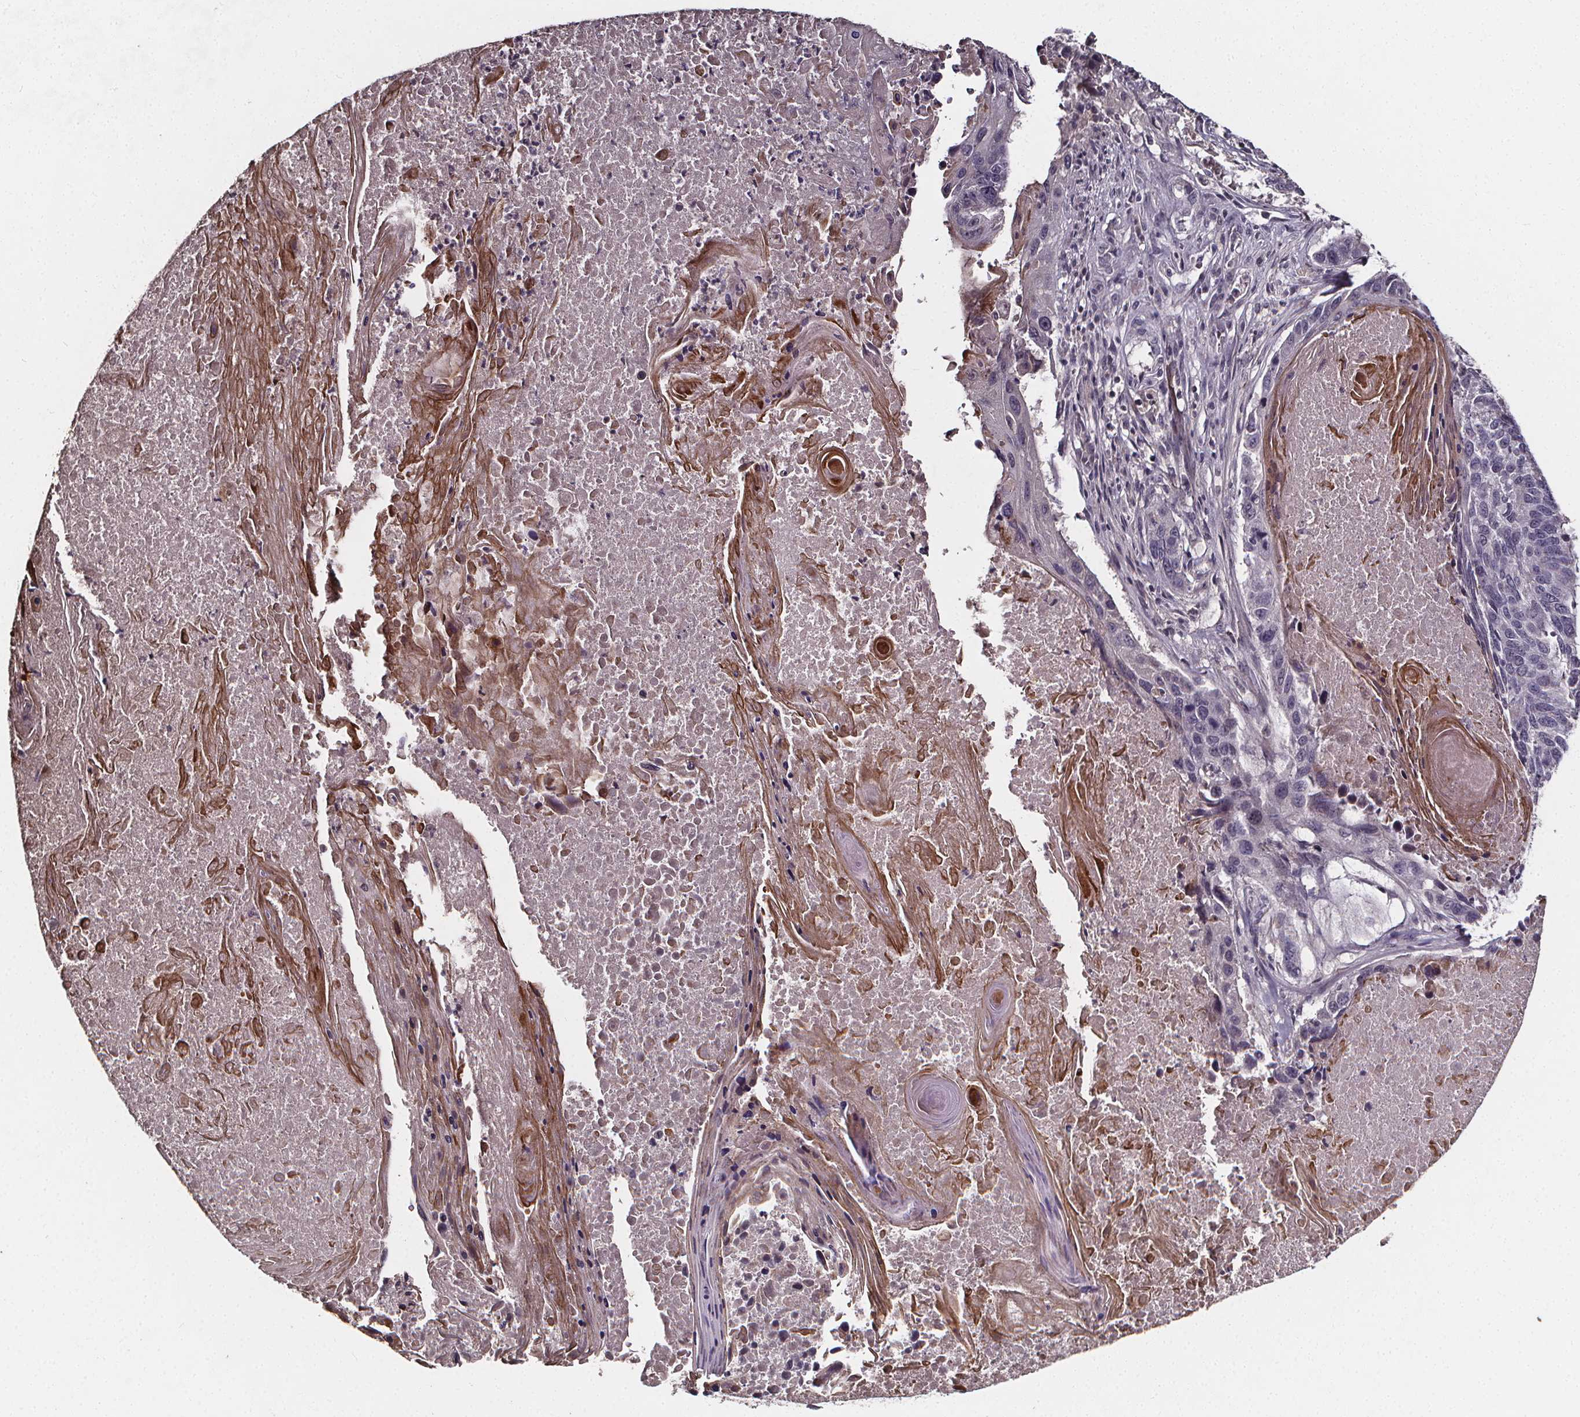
{"staining": {"intensity": "negative", "quantity": "none", "location": "none"}, "tissue": "lung cancer", "cell_type": "Tumor cells", "image_type": "cancer", "snomed": [{"axis": "morphology", "description": "Squamous cell carcinoma, NOS"}, {"axis": "topography", "description": "Lung"}], "caption": "Lung squamous cell carcinoma was stained to show a protein in brown. There is no significant expression in tumor cells.", "gene": "SPAG8", "patient": {"sex": "male", "age": 73}}